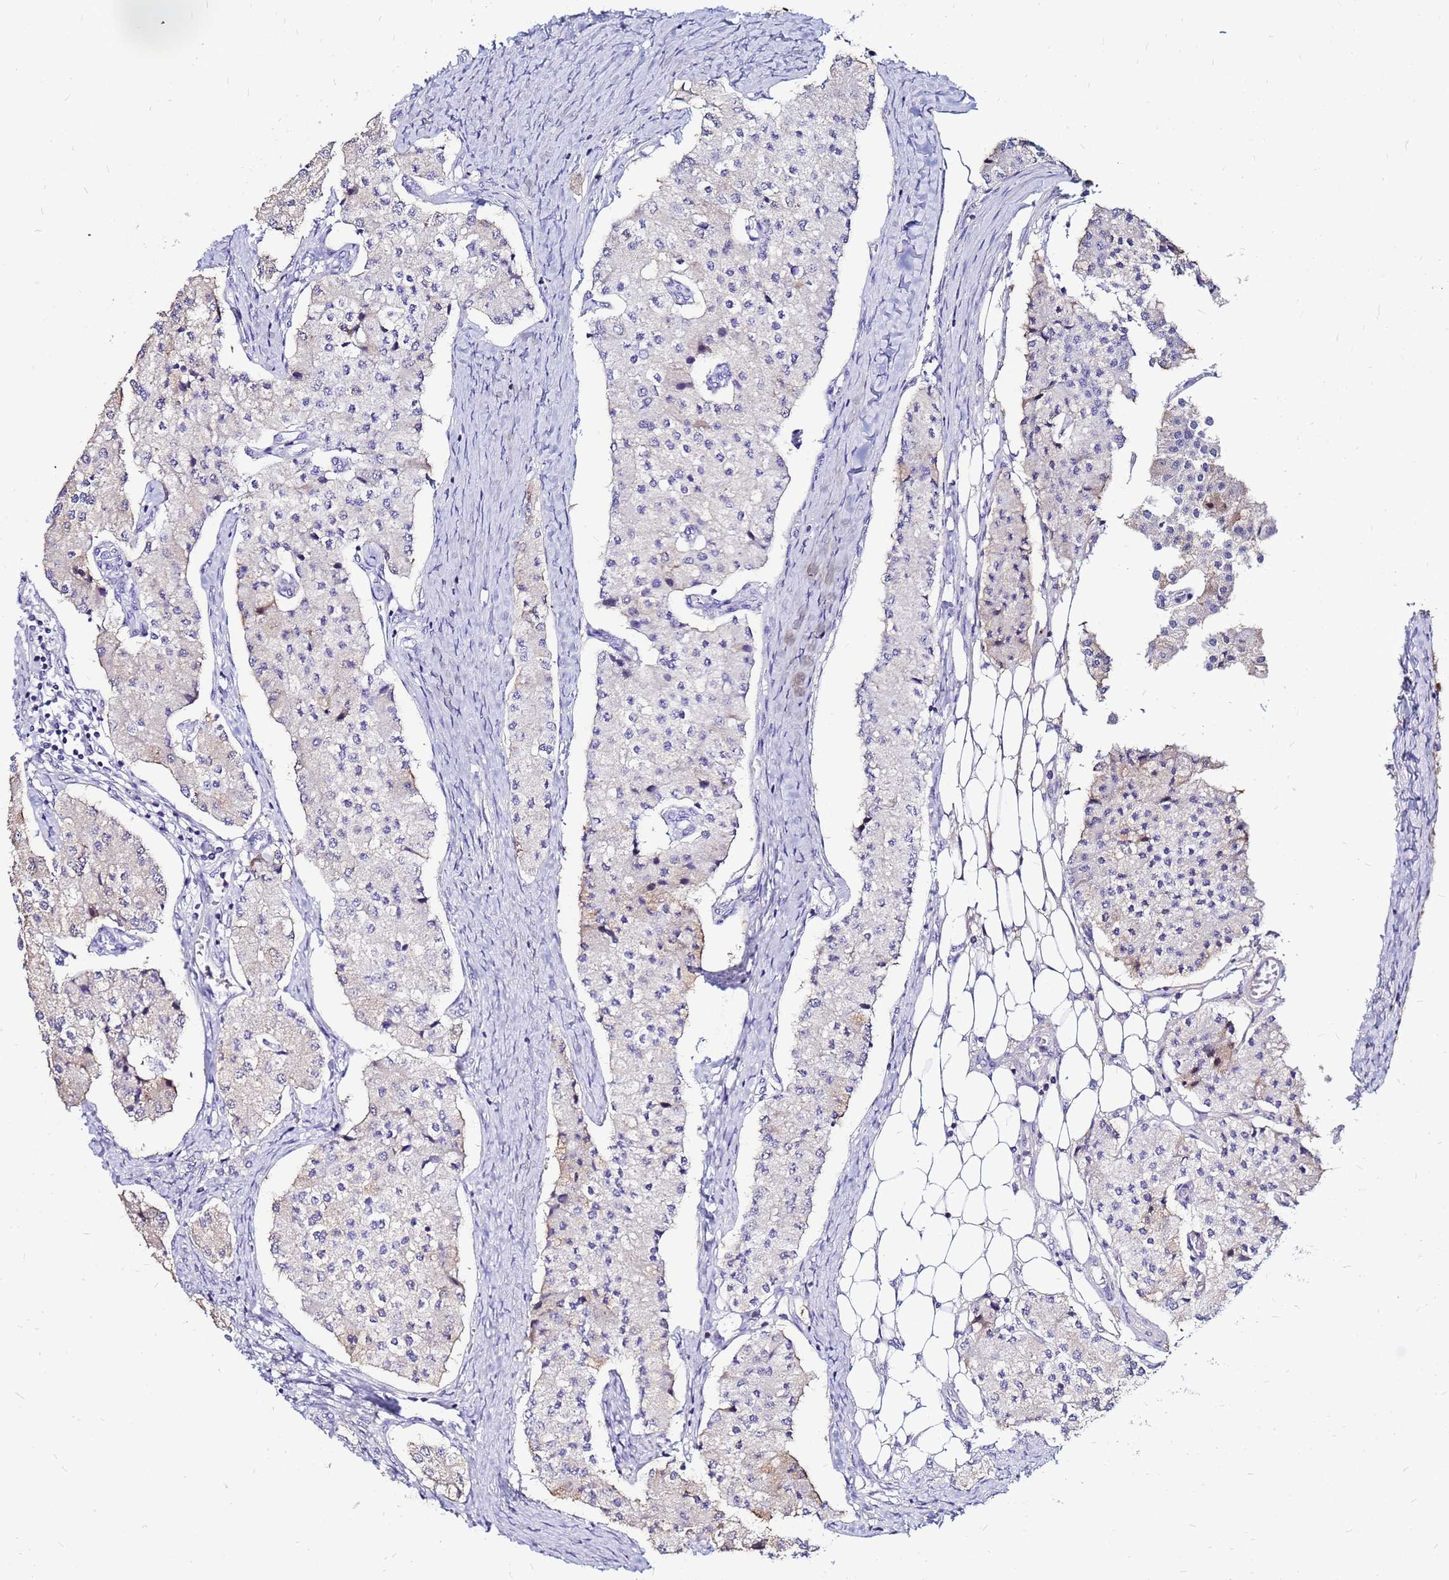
{"staining": {"intensity": "negative", "quantity": "none", "location": "none"}, "tissue": "carcinoid", "cell_type": "Tumor cells", "image_type": "cancer", "snomed": [{"axis": "morphology", "description": "Carcinoid, malignant, NOS"}, {"axis": "topography", "description": "Colon"}], "caption": "Carcinoid stained for a protein using IHC shows no positivity tumor cells.", "gene": "ARHGEF5", "patient": {"sex": "female", "age": 52}}